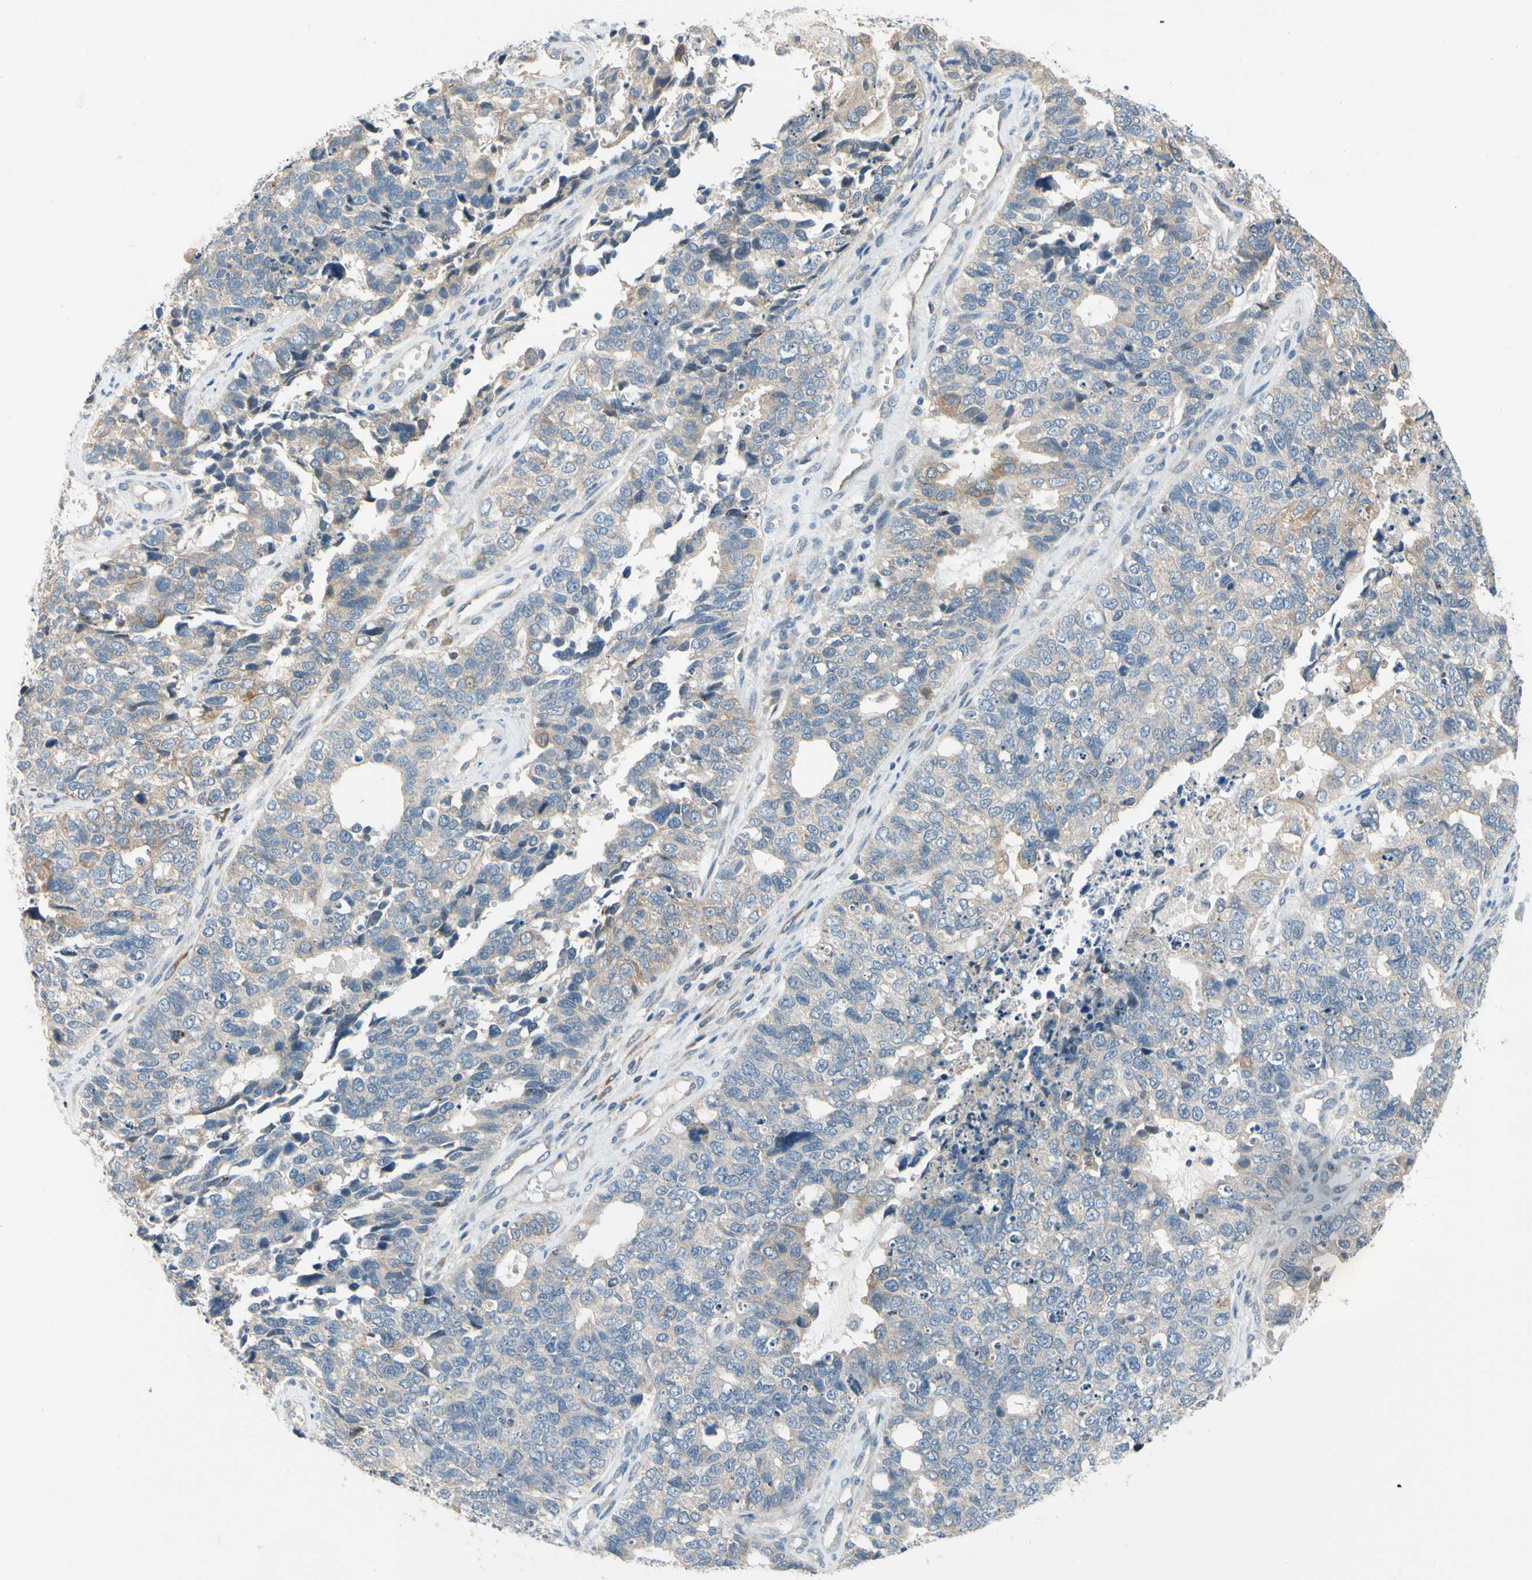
{"staining": {"intensity": "weak", "quantity": ">75%", "location": "cytoplasmic/membranous"}, "tissue": "cervical cancer", "cell_type": "Tumor cells", "image_type": "cancer", "snomed": [{"axis": "morphology", "description": "Squamous cell carcinoma, NOS"}, {"axis": "topography", "description": "Cervix"}], "caption": "An image showing weak cytoplasmic/membranous expression in approximately >75% of tumor cells in cervical cancer, as visualized by brown immunohistochemical staining.", "gene": "SLC27A6", "patient": {"sex": "female", "age": 63}}